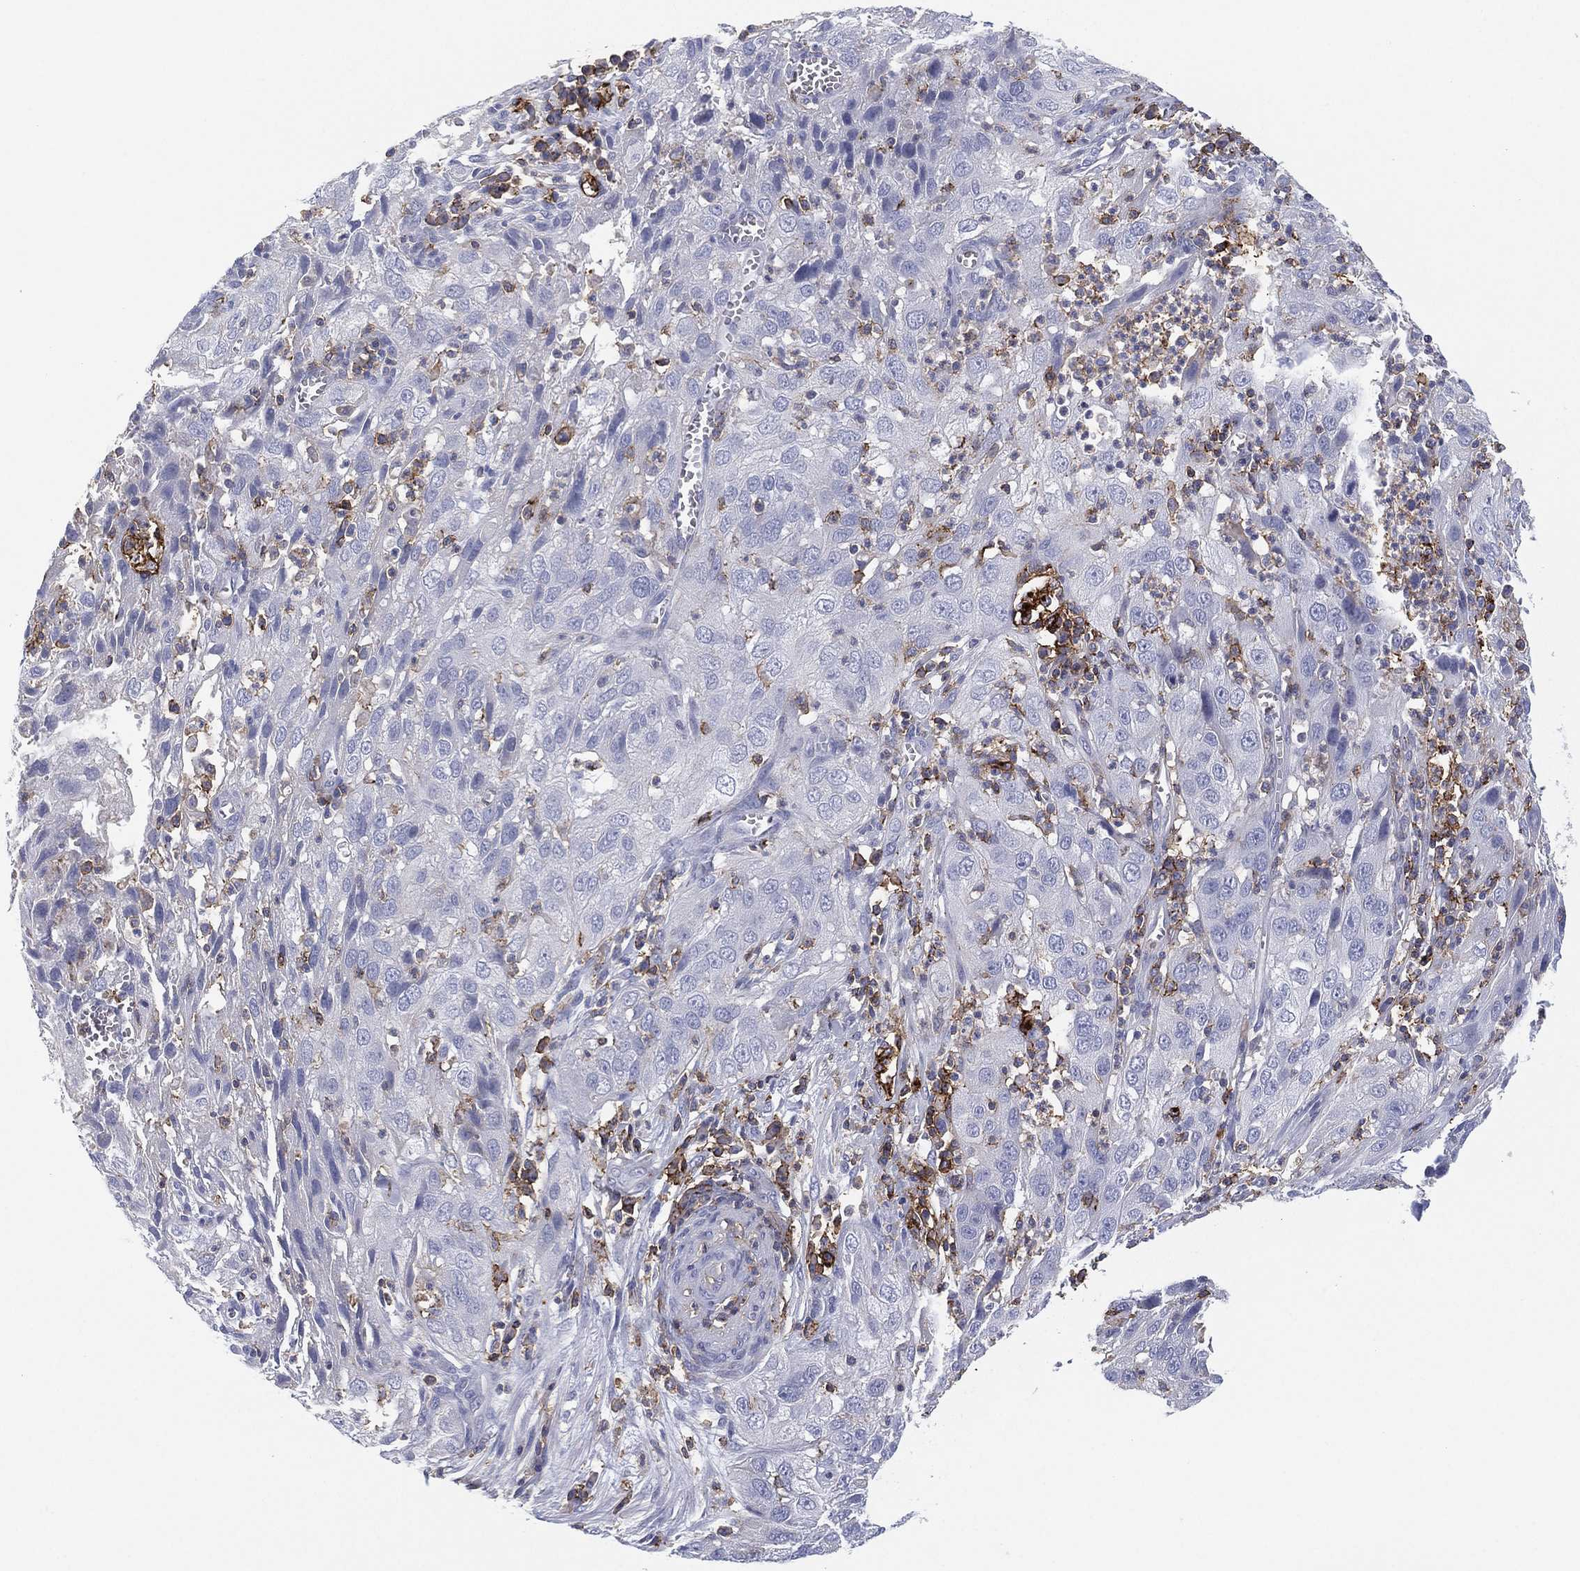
{"staining": {"intensity": "negative", "quantity": "none", "location": "none"}, "tissue": "cervical cancer", "cell_type": "Tumor cells", "image_type": "cancer", "snomed": [{"axis": "morphology", "description": "Squamous cell carcinoma, NOS"}, {"axis": "topography", "description": "Cervix"}], "caption": "DAB (3,3'-diaminobenzidine) immunohistochemical staining of cervical cancer (squamous cell carcinoma) displays no significant positivity in tumor cells.", "gene": "SELPLG", "patient": {"sex": "female", "age": 32}}